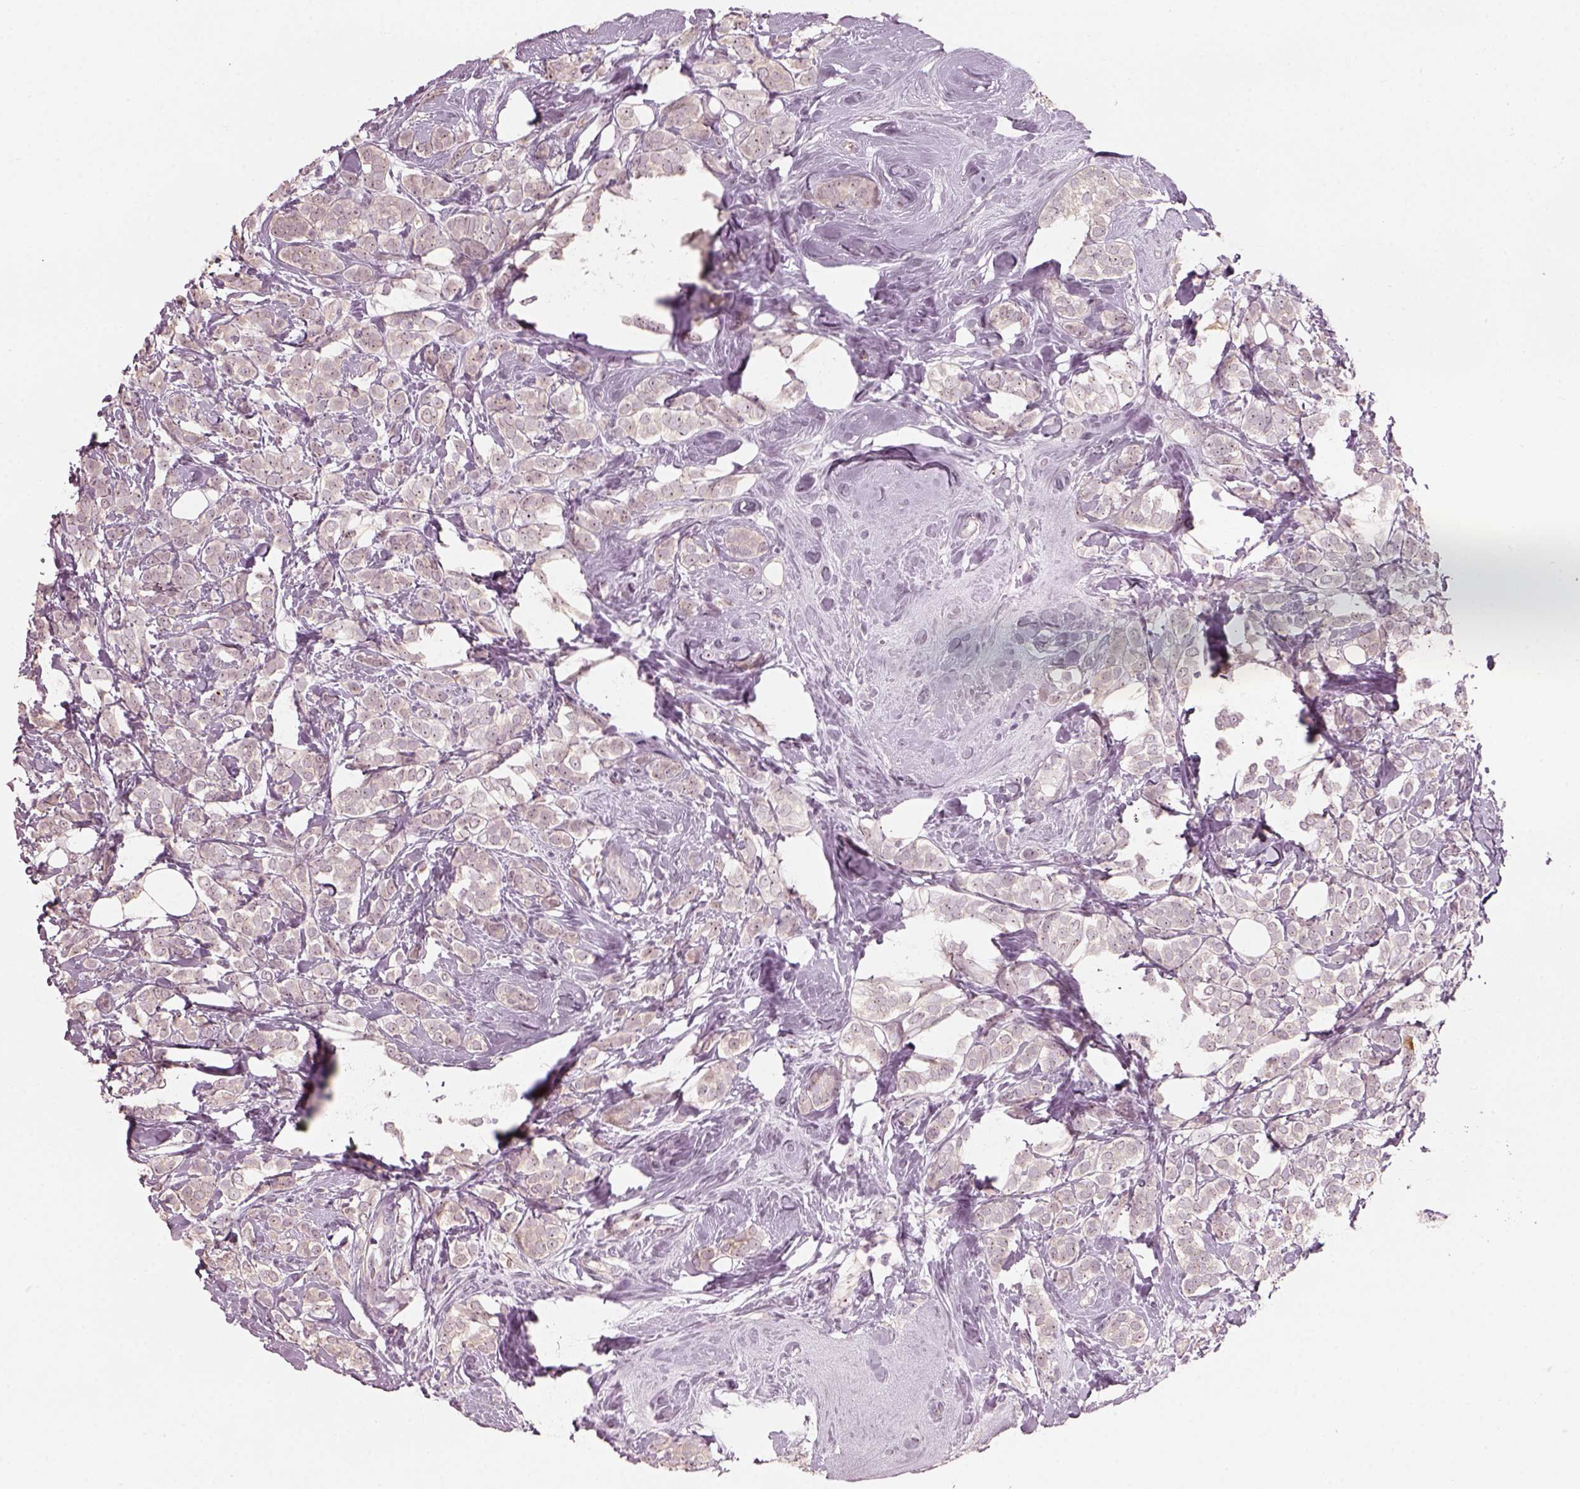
{"staining": {"intensity": "negative", "quantity": "none", "location": "none"}, "tissue": "breast cancer", "cell_type": "Tumor cells", "image_type": "cancer", "snomed": [{"axis": "morphology", "description": "Lobular carcinoma"}, {"axis": "topography", "description": "Breast"}], "caption": "Tumor cells show no significant protein positivity in breast cancer (lobular carcinoma).", "gene": "CDS1", "patient": {"sex": "female", "age": 49}}